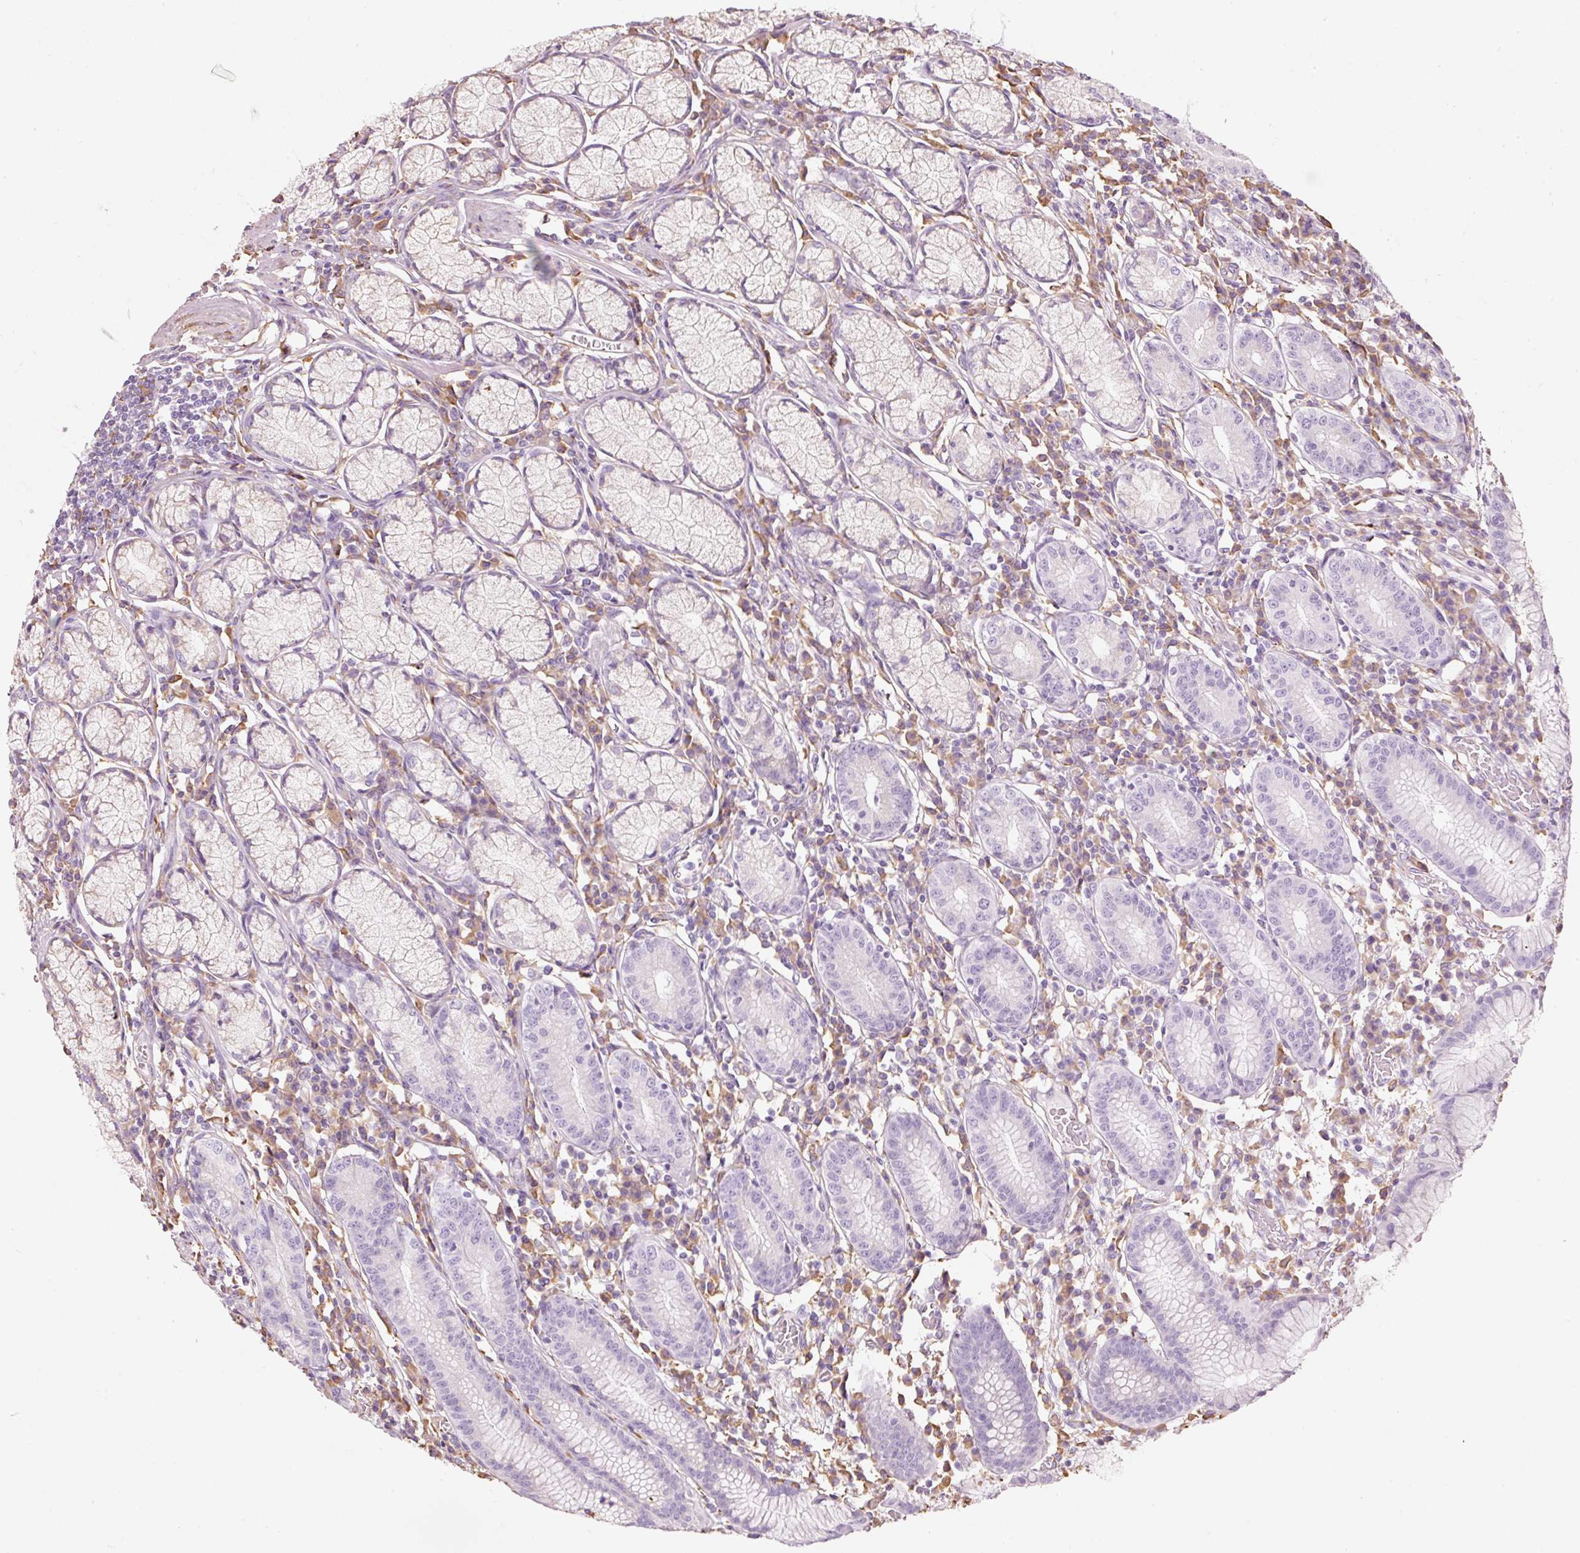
{"staining": {"intensity": "moderate", "quantity": "<25%", "location": "cytoplasmic/membranous"}, "tissue": "stomach", "cell_type": "Glandular cells", "image_type": "normal", "snomed": [{"axis": "morphology", "description": "Normal tissue, NOS"}, {"axis": "topography", "description": "Stomach"}], "caption": "Brown immunohistochemical staining in benign human stomach shows moderate cytoplasmic/membranous expression in approximately <25% of glandular cells.", "gene": "GCG", "patient": {"sex": "male", "age": 55}}